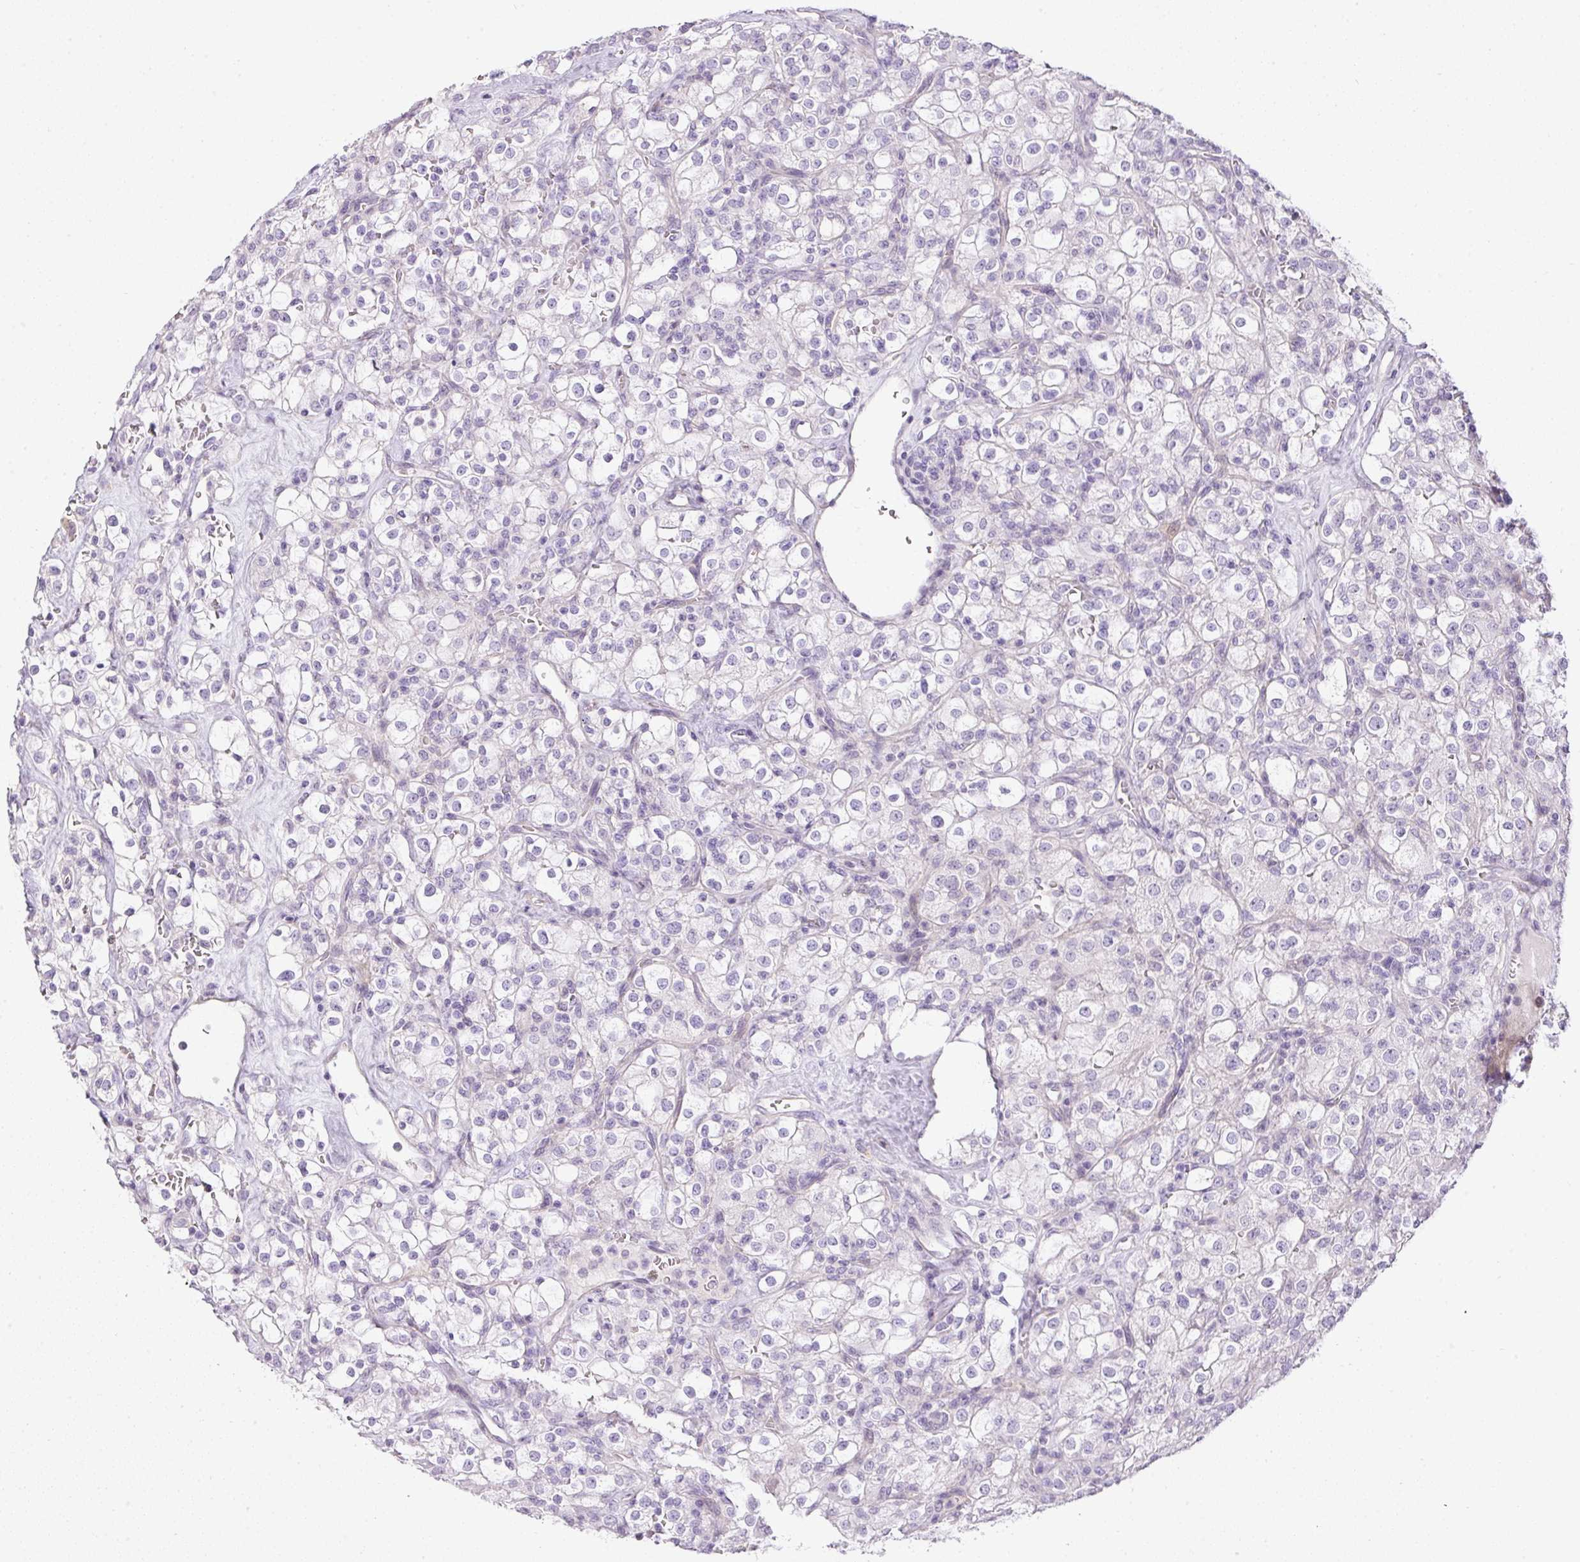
{"staining": {"intensity": "negative", "quantity": "none", "location": "none"}, "tissue": "renal cancer", "cell_type": "Tumor cells", "image_type": "cancer", "snomed": [{"axis": "morphology", "description": "Adenocarcinoma, NOS"}, {"axis": "topography", "description": "Kidney"}], "caption": "The immunohistochemistry photomicrograph has no significant positivity in tumor cells of renal cancer (adenocarcinoma) tissue.", "gene": "RAX2", "patient": {"sex": "female", "age": 74}}